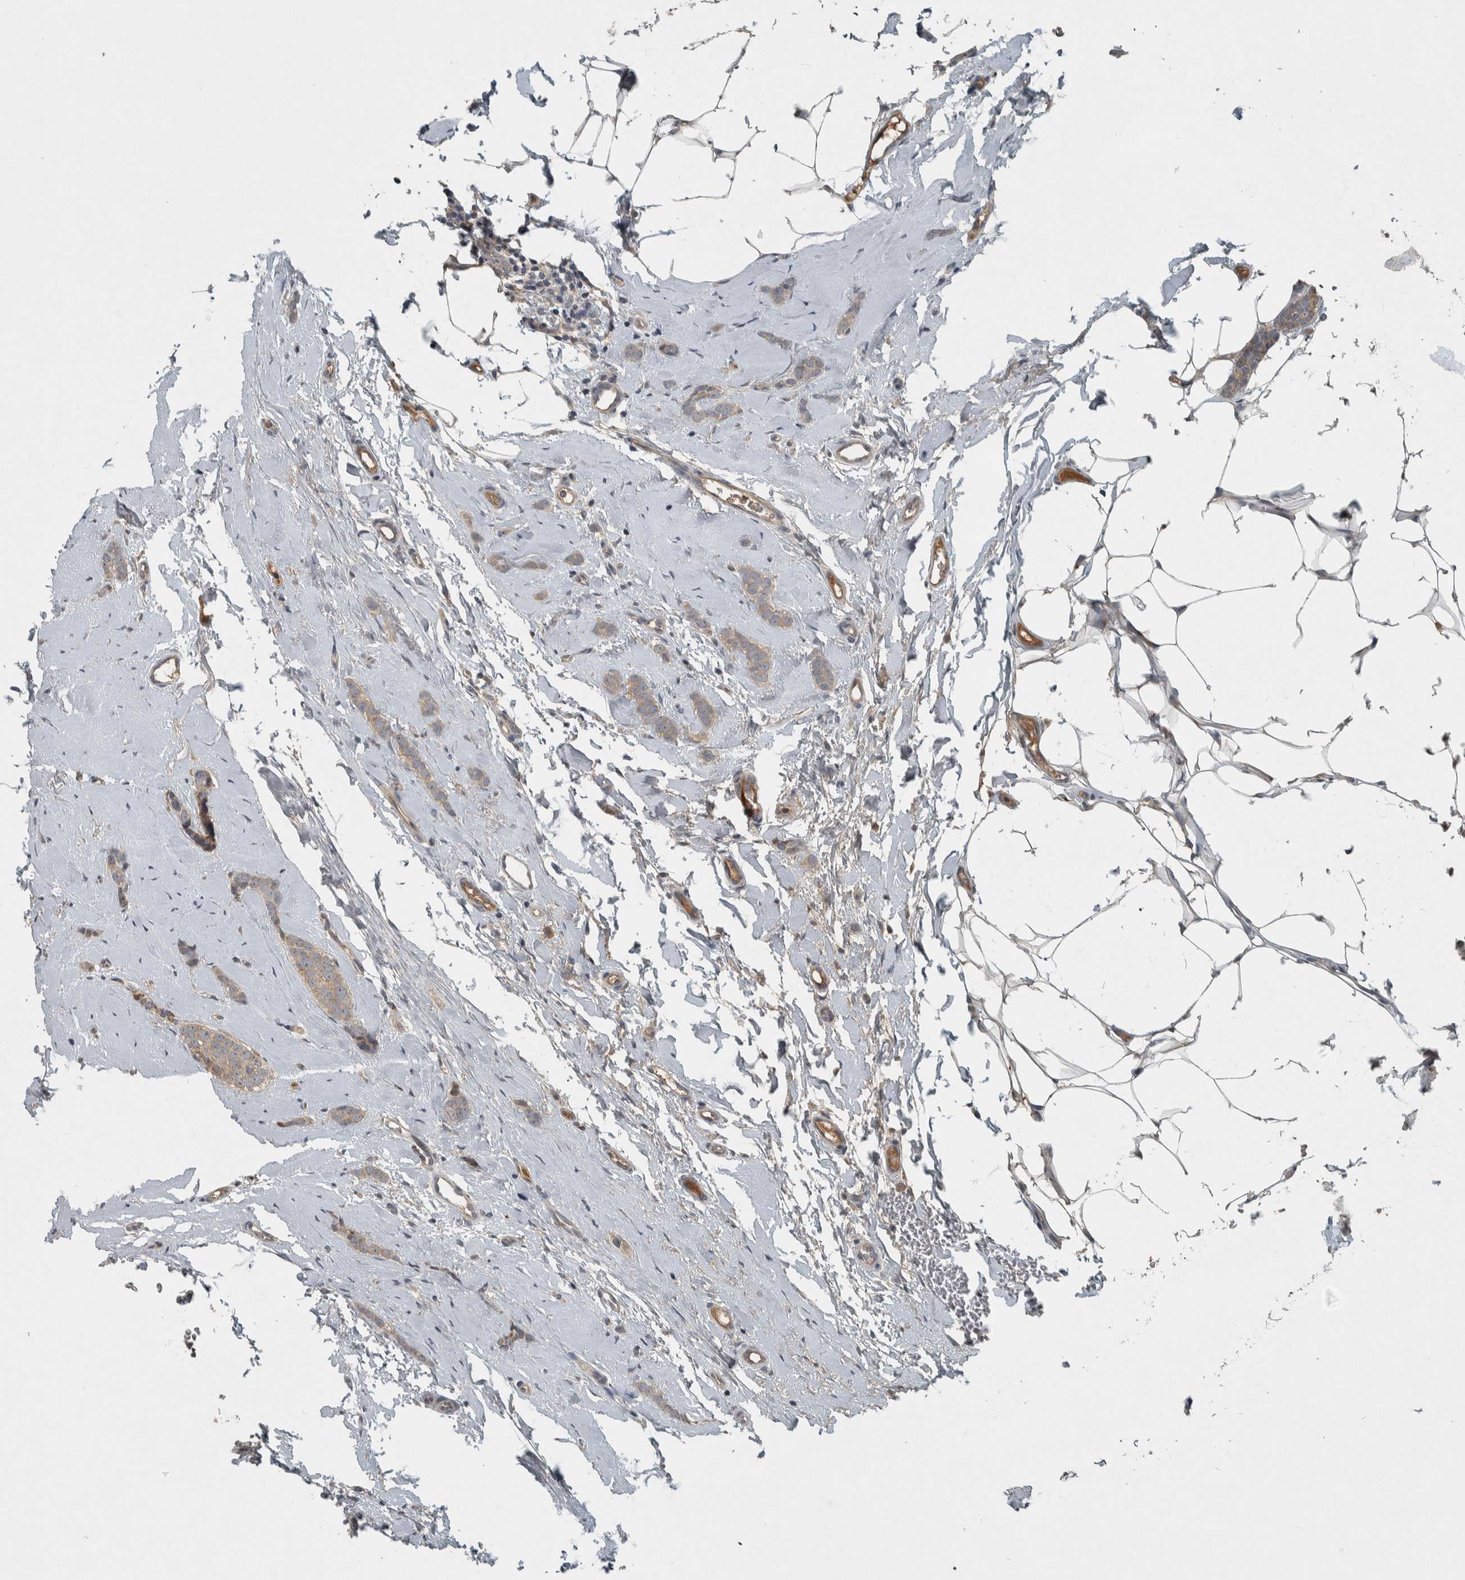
{"staining": {"intensity": "weak", "quantity": ">75%", "location": "cytoplasmic/membranous"}, "tissue": "breast cancer", "cell_type": "Tumor cells", "image_type": "cancer", "snomed": [{"axis": "morphology", "description": "Lobular carcinoma"}, {"axis": "topography", "description": "Skin"}, {"axis": "topography", "description": "Breast"}], "caption": "Breast cancer (lobular carcinoma) tissue exhibits weak cytoplasmic/membranous expression in about >75% of tumor cells, visualized by immunohistochemistry.", "gene": "CLCN2", "patient": {"sex": "female", "age": 46}}